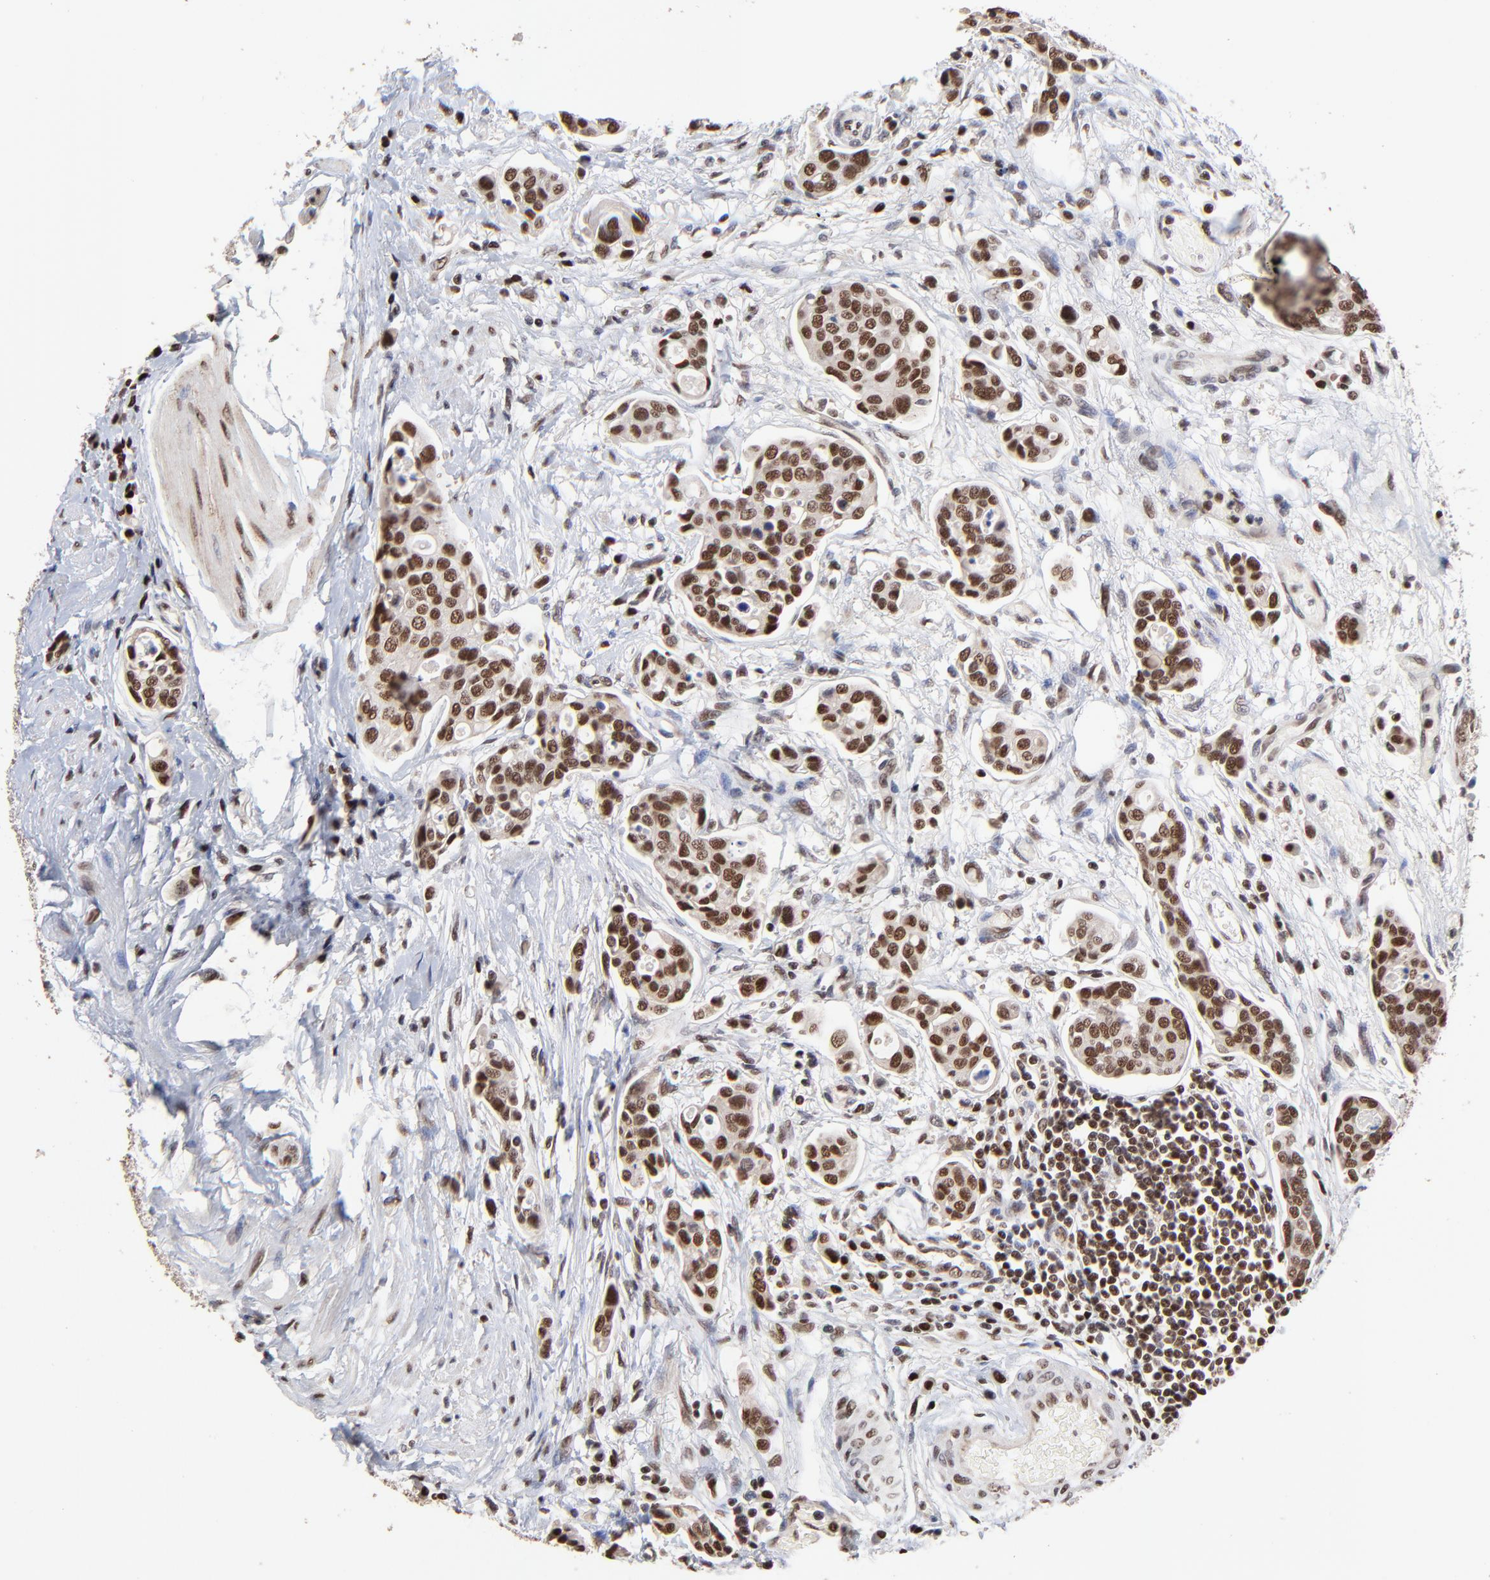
{"staining": {"intensity": "strong", "quantity": ">75%", "location": "nuclear"}, "tissue": "urothelial cancer", "cell_type": "Tumor cells", "image_type": "cancer", "snomed": [{"axis": "morphology", "description": "Urothelial carcinoma, High grade"}, {"axis": "topography", "description": "Urinary bladder"}], "caption": "Human urothelial cancer stained for a protein (brown) demonstrates strong nuclear positive staining in approximately >75% of tumor cells.", "gene": "DSN1", "patient": {"sex": "male", "age": 78}}